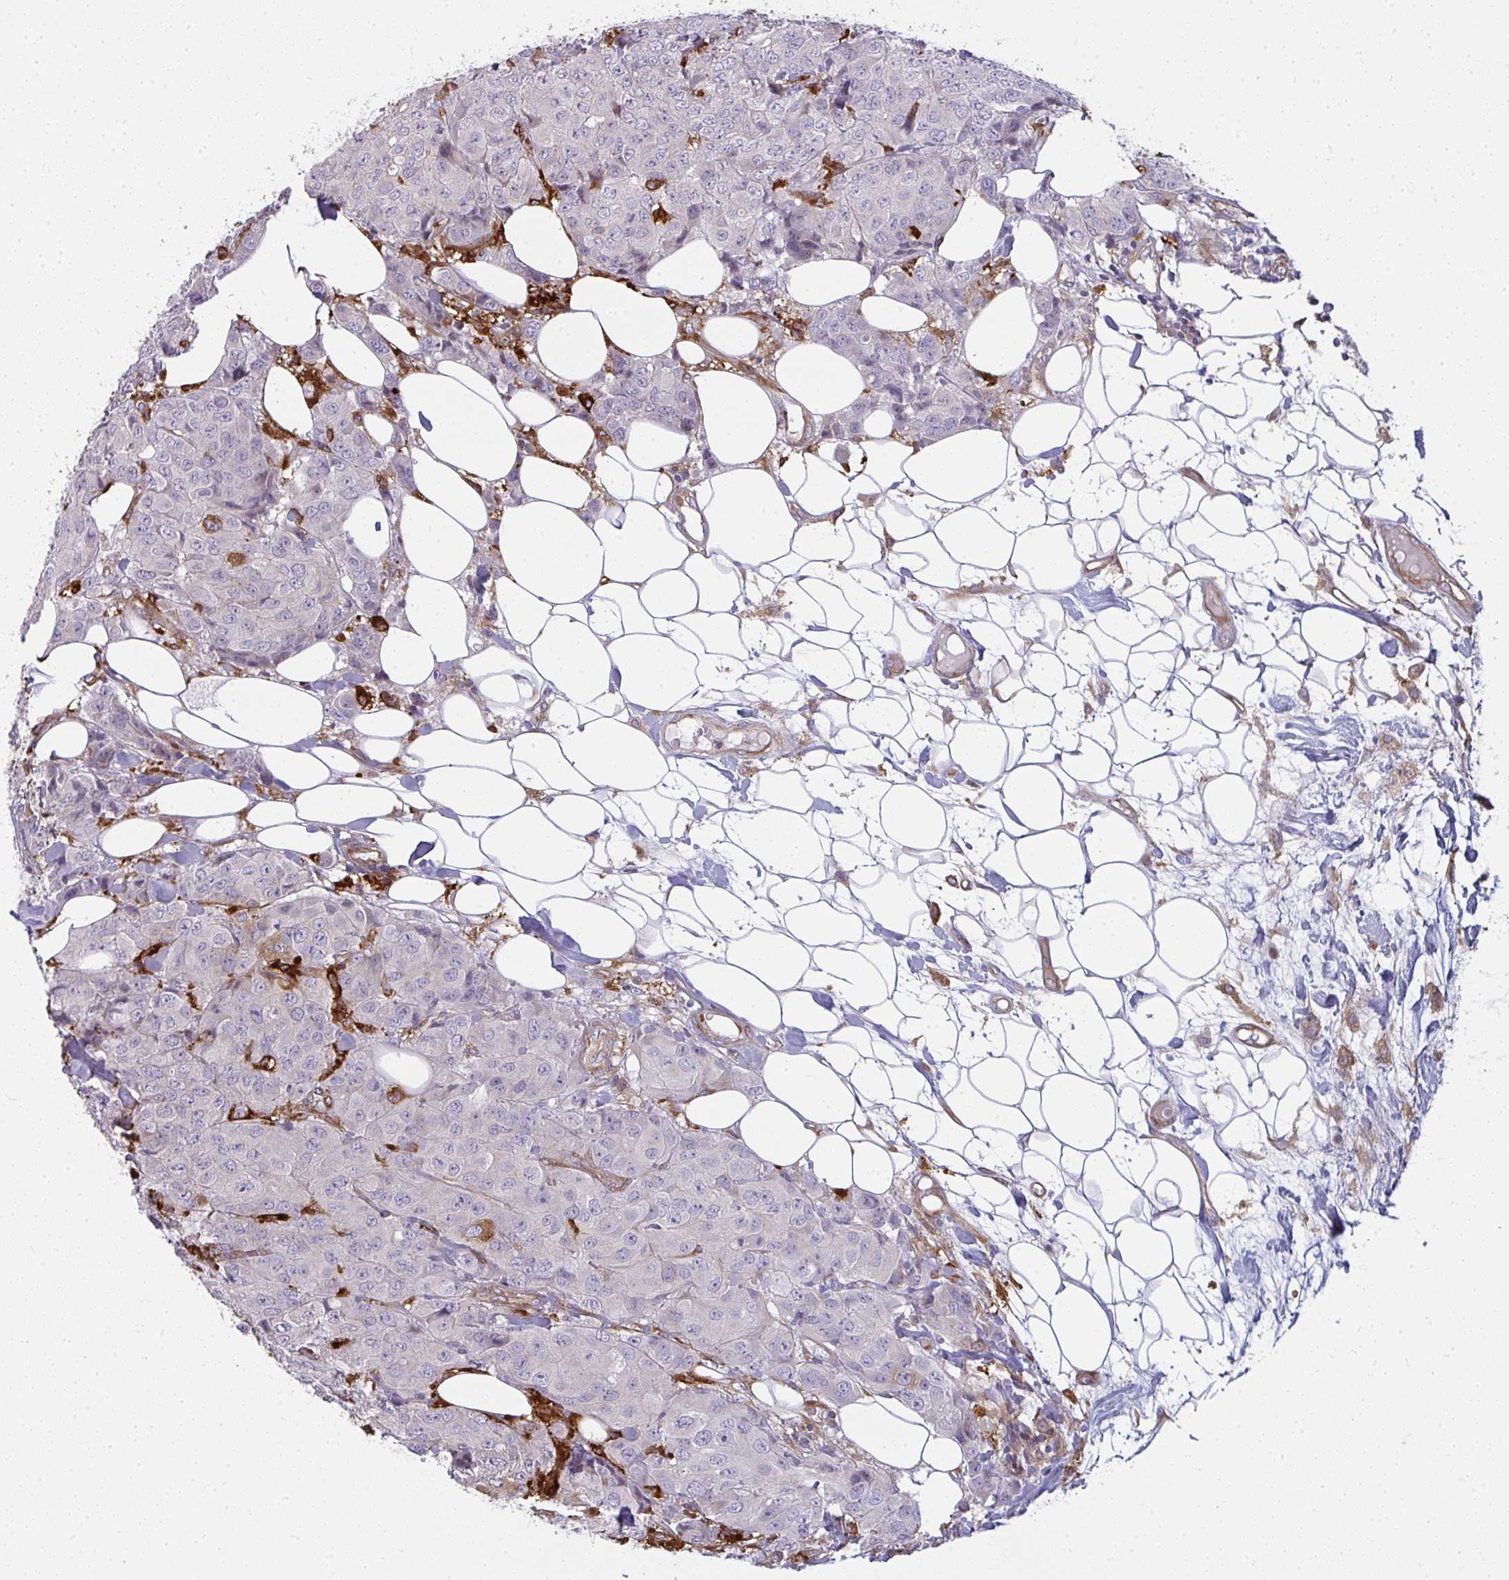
{"staining": {"intensity": "negative", "quantity": "none", "location": "none"}, "tissue": "breast cancer", "cell_type": "Tumor cells", "image_type": "cancer", "snomed": [{"axis": "morphology", "description": "Duct carcinoma"}, {"axis": "topography", "description": "Breast"}], "caption": "Protein analysis of breast cancer (infiltrating ductal carcinoma) demonstrates no significant expression in tumor cells.", "gene": "IFIT3", "patient": {"sex": "female", "age": 43}}